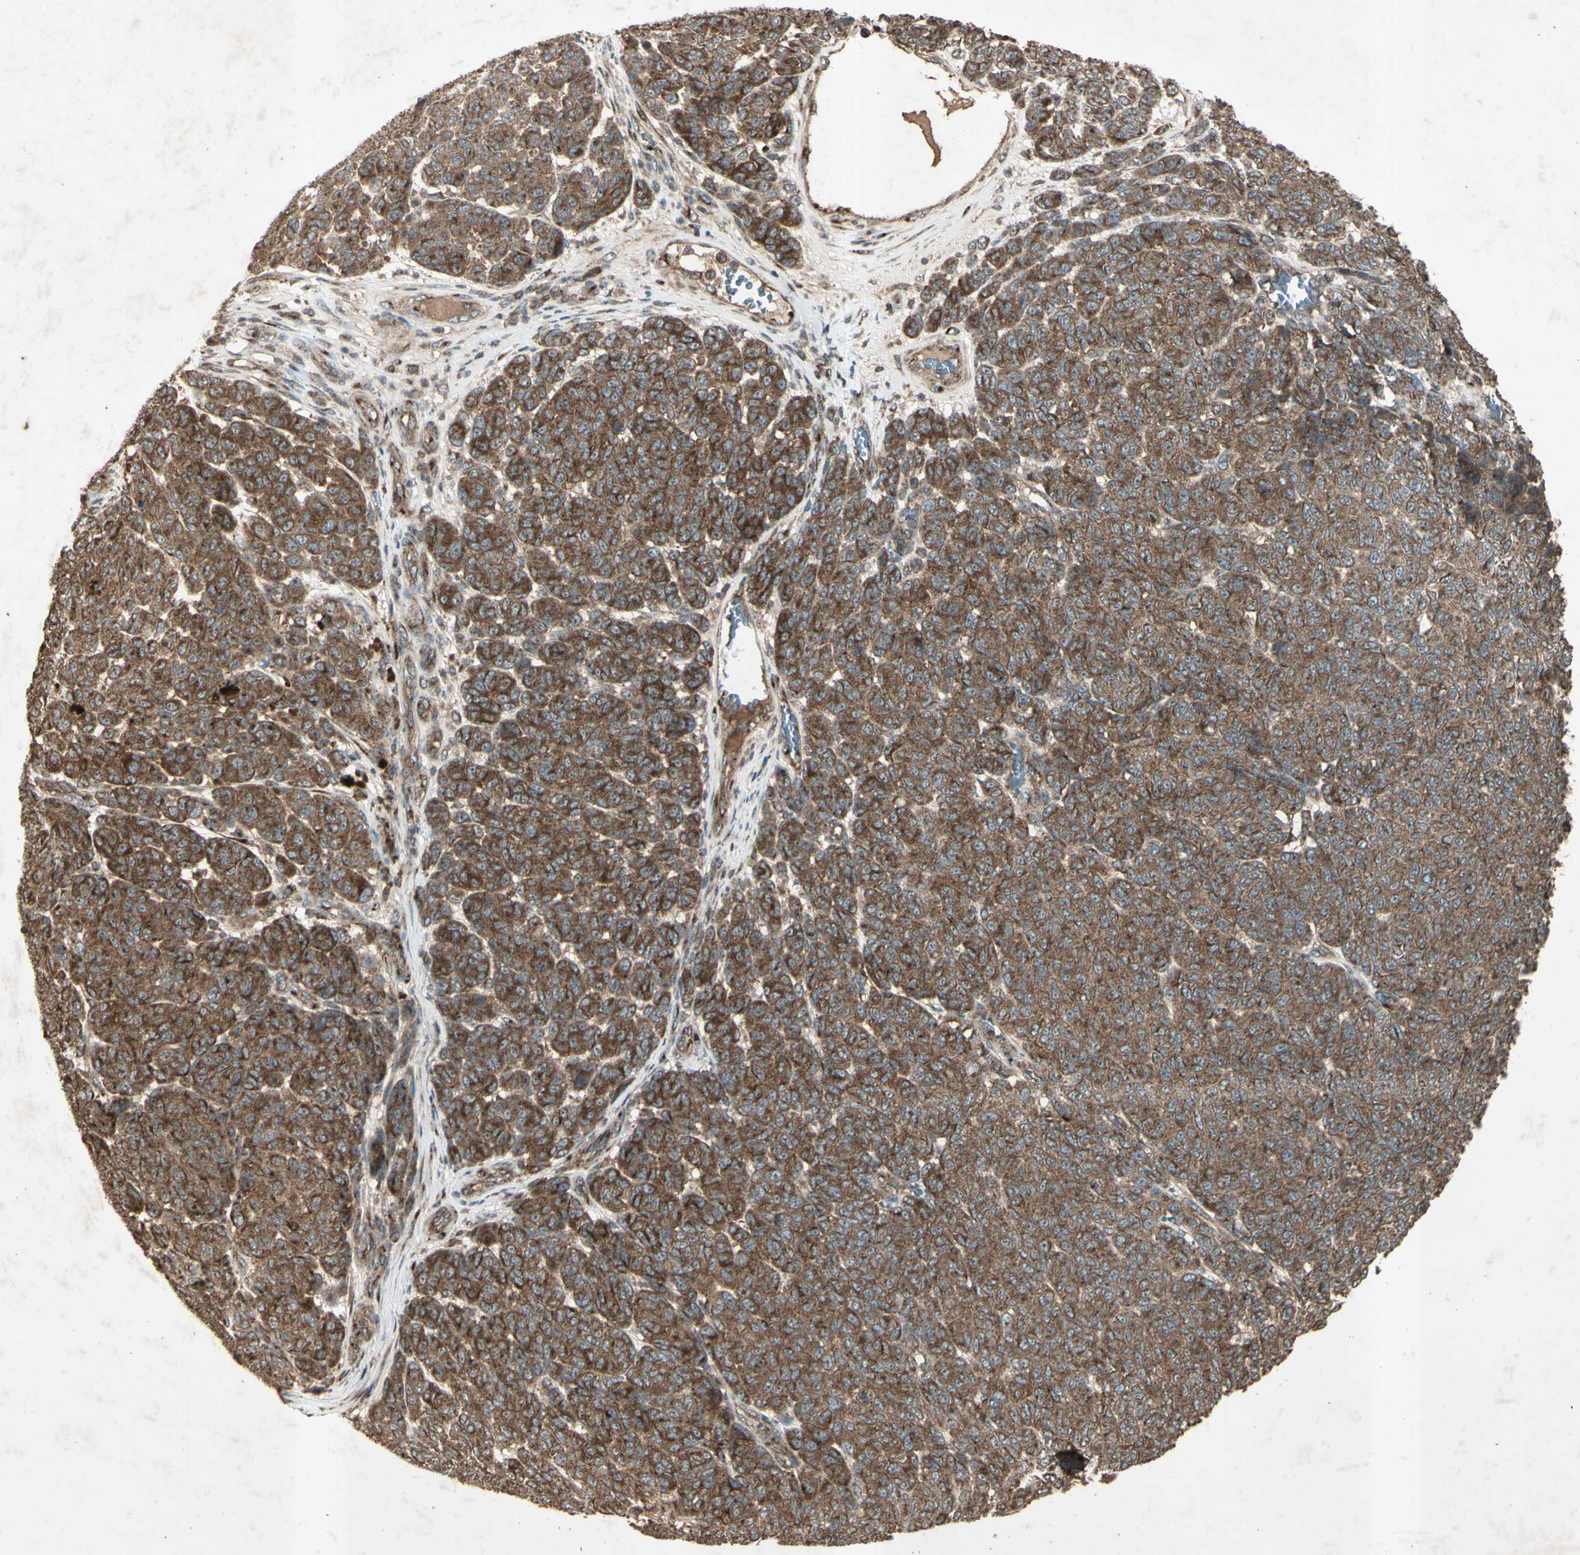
{"staining": {"intensity": "moderate", "quantity": ">75%", "location": "cytoplasmic/membranous"}, "tissue": "melanoma", "cell_type": "Tumor cells", "image_type": "cancer", "snomed": [{"axis": "morphology", "description": "Malignant melanoma, NOS"}, {"axis": "topography", "description": "Skin"}], "caption": "Melanoma stained for a protein (brown) exhibits moderate cytoplasmic/membranous positive positivity in approximately >75% of tumor cells.", "gene": "AP1G1", "patient": {"sex": "male", "age": 59}}